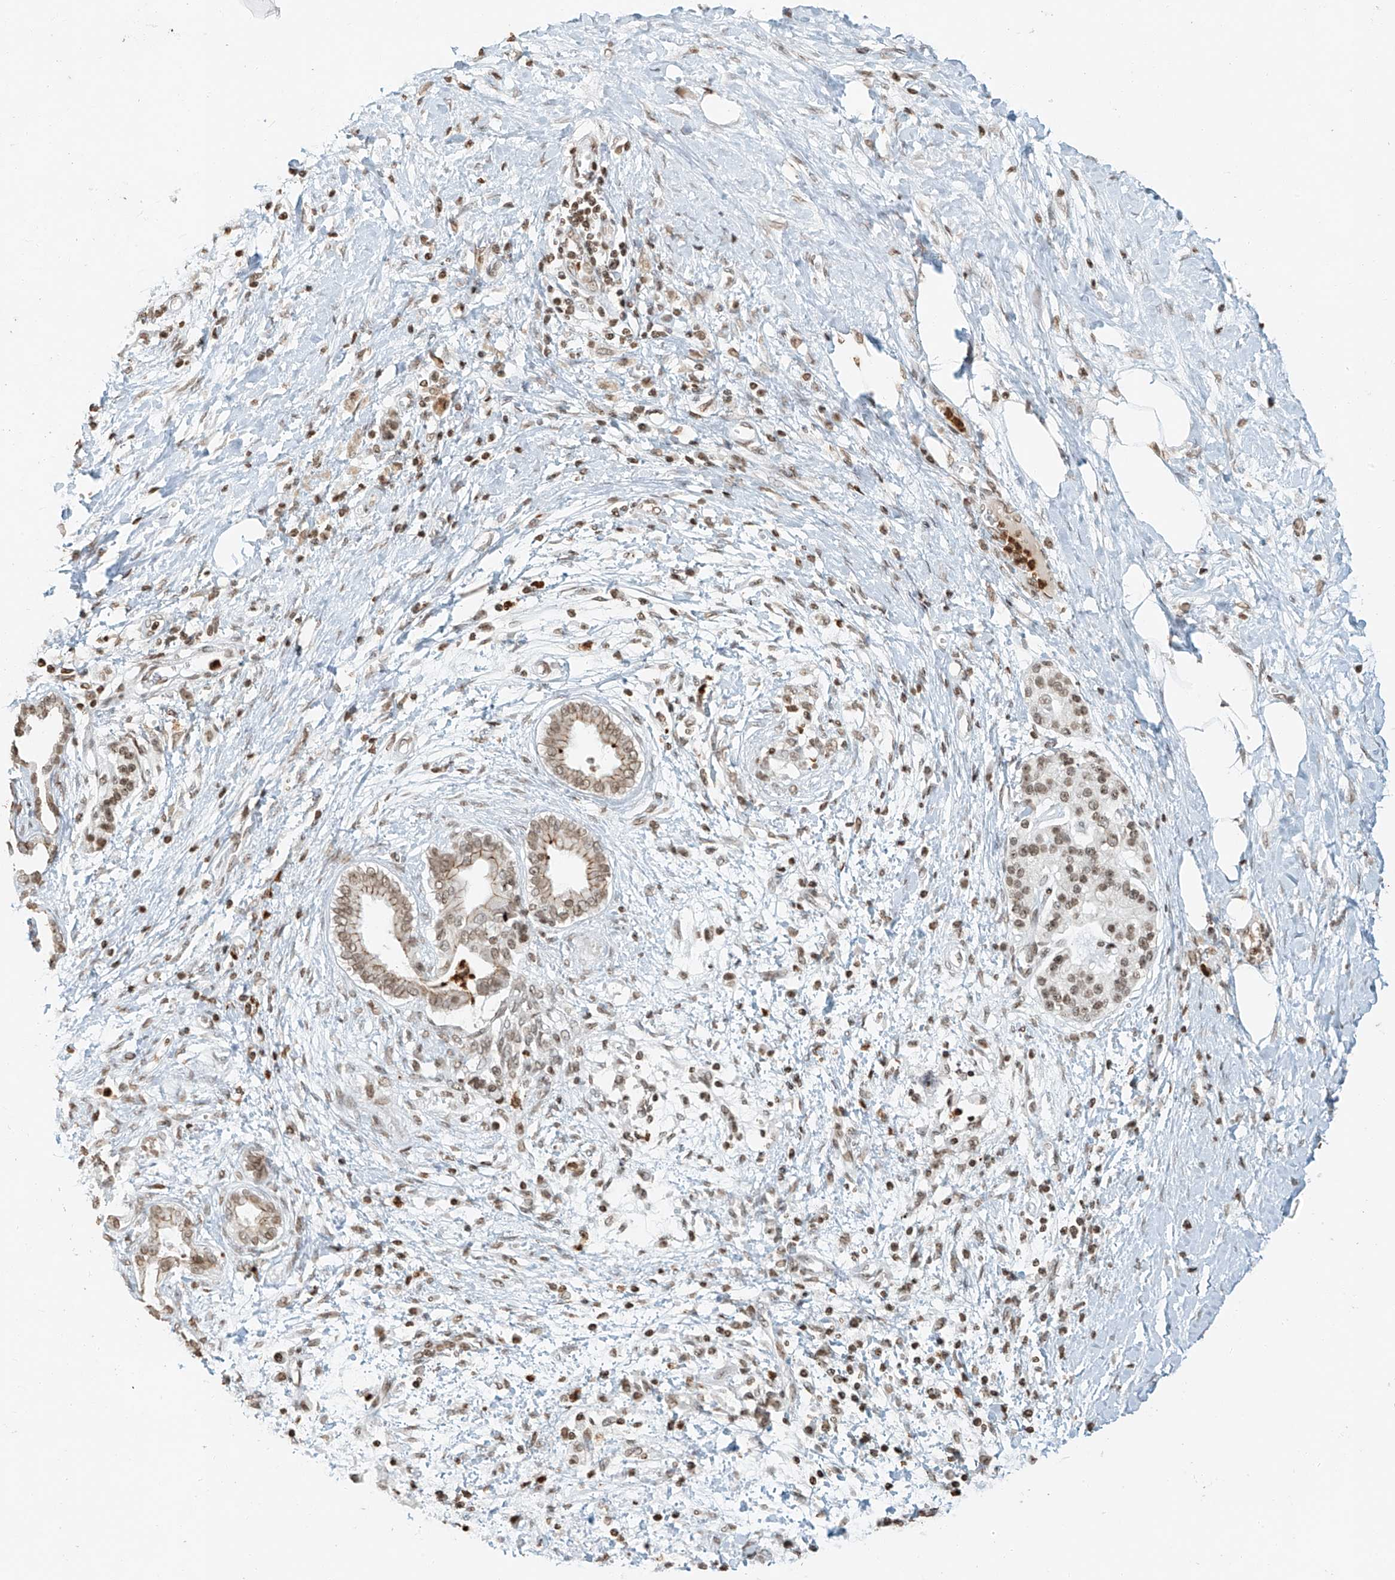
{"staining": {"intensity": "weak", "quantity": ">75%", "location": "cytoplasmic/membranous,nuclear"}, "tissue": "pancreatic cancer", "cell_type": "Tumor cells", "image_type": "cancer", "snomed": [{"axis": "morphology", "description": "Adenocarcinoma, NOS"}, {"axis": "topography", "description": "Pancreas"}], "caption": "Weak cytoplasmic/membranous and nuclear staining is present in about >75% of tumor cells in pancreatic cancer.", "gene": "C17orf58", "patient": {"sex": "male", "age": 58}}